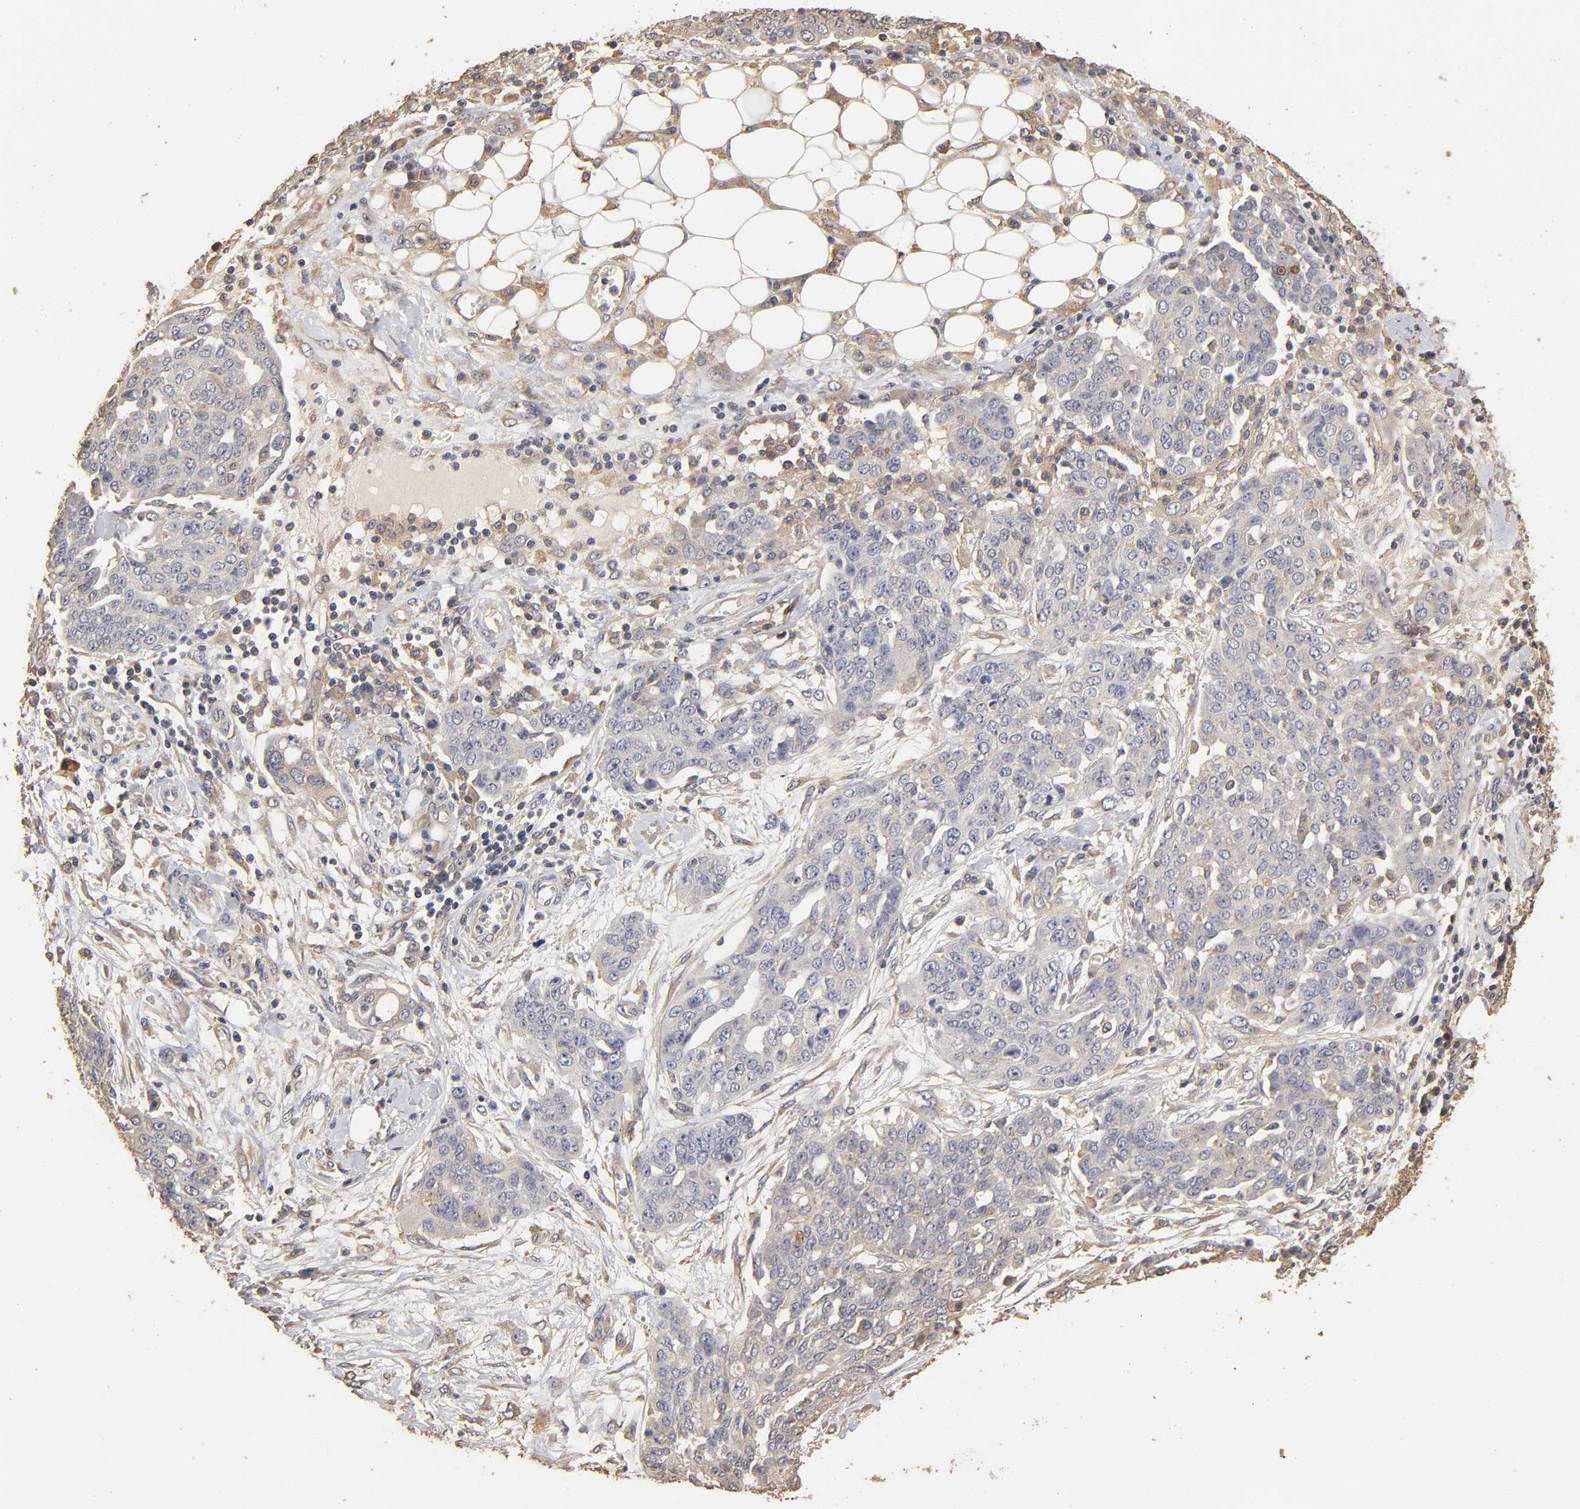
{"staining": {"intensity": "weak", "quantity": "<25%", "location": "cytoplasmic/membranous"}, "tissue": "ovarian cancer", "cell_type": "Tumor cells", "image_type": "cancer", "snomed": [{"axis": "morphology", "description": "Cystadenocarcinoma, serous, NOS"}, {"axis": "topography", "description": "Soft tissue"}, {"axis": "topography", "description": "Ovary"}], "caption": "Human serous cystadenocarcinoma (ovarian) stained for a protein using immunohistochemistry shows no staining in tumor cells.", "gene": "VSIG4", "patient": {"sex": "female", "age": 57}}